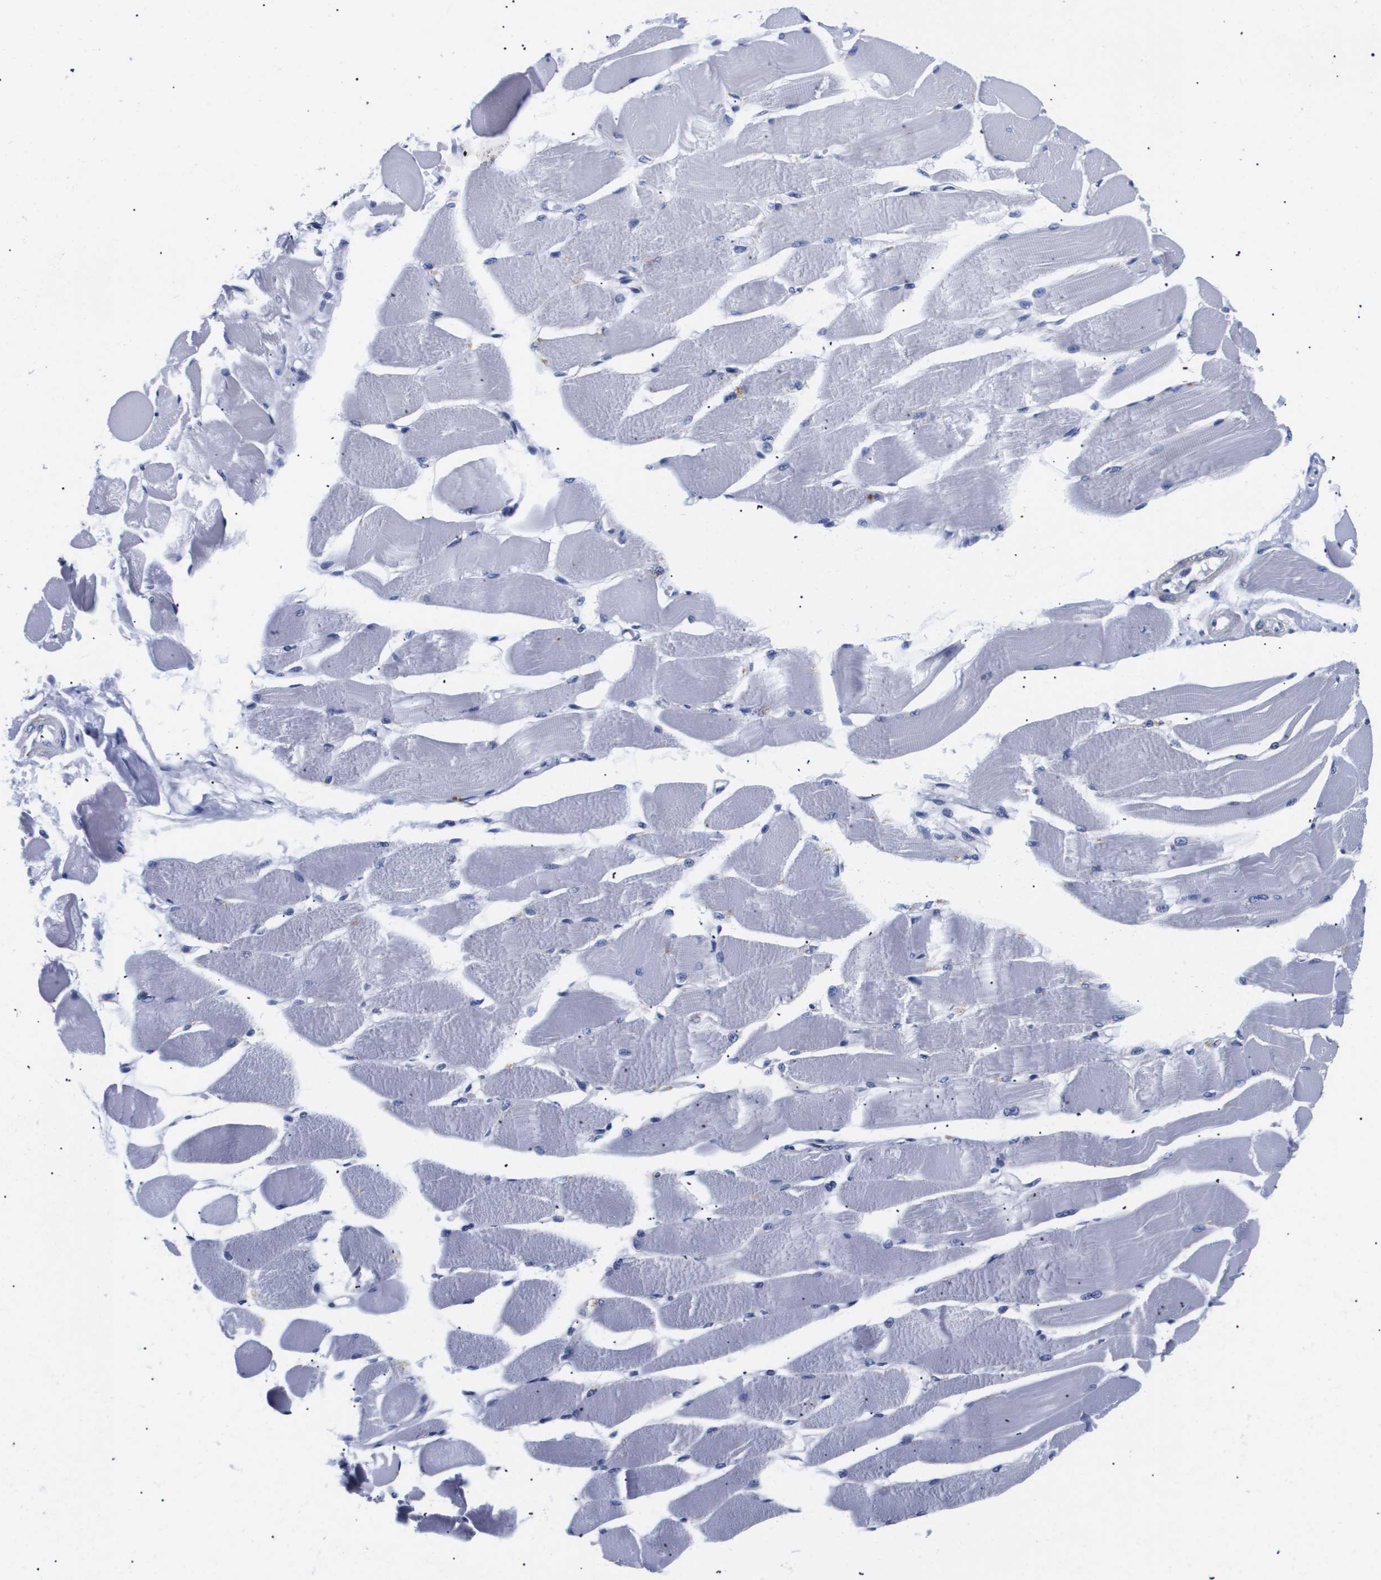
{"staining": {"intensity": "negative", "quantity": "none", "location": "none"}, "tissue": "skeletal muscle", "cell_type": "Myocytes", "image_type": "normal", "snomed": [{"axis": "morphology", "description": "Normal tissue, NOS"}, {"axis": "topography", "description": "Skeletal muscle"}, {"axis": "topography", "description": "Peripheral nerve tissue"}], "caption": "This is an immunohistochemistry histopathology image of unremarkable human skeletal muscle. There is no positivity in myocytes.", "gene": "SHD", "patient": {"sex": "female", "age": 84}}